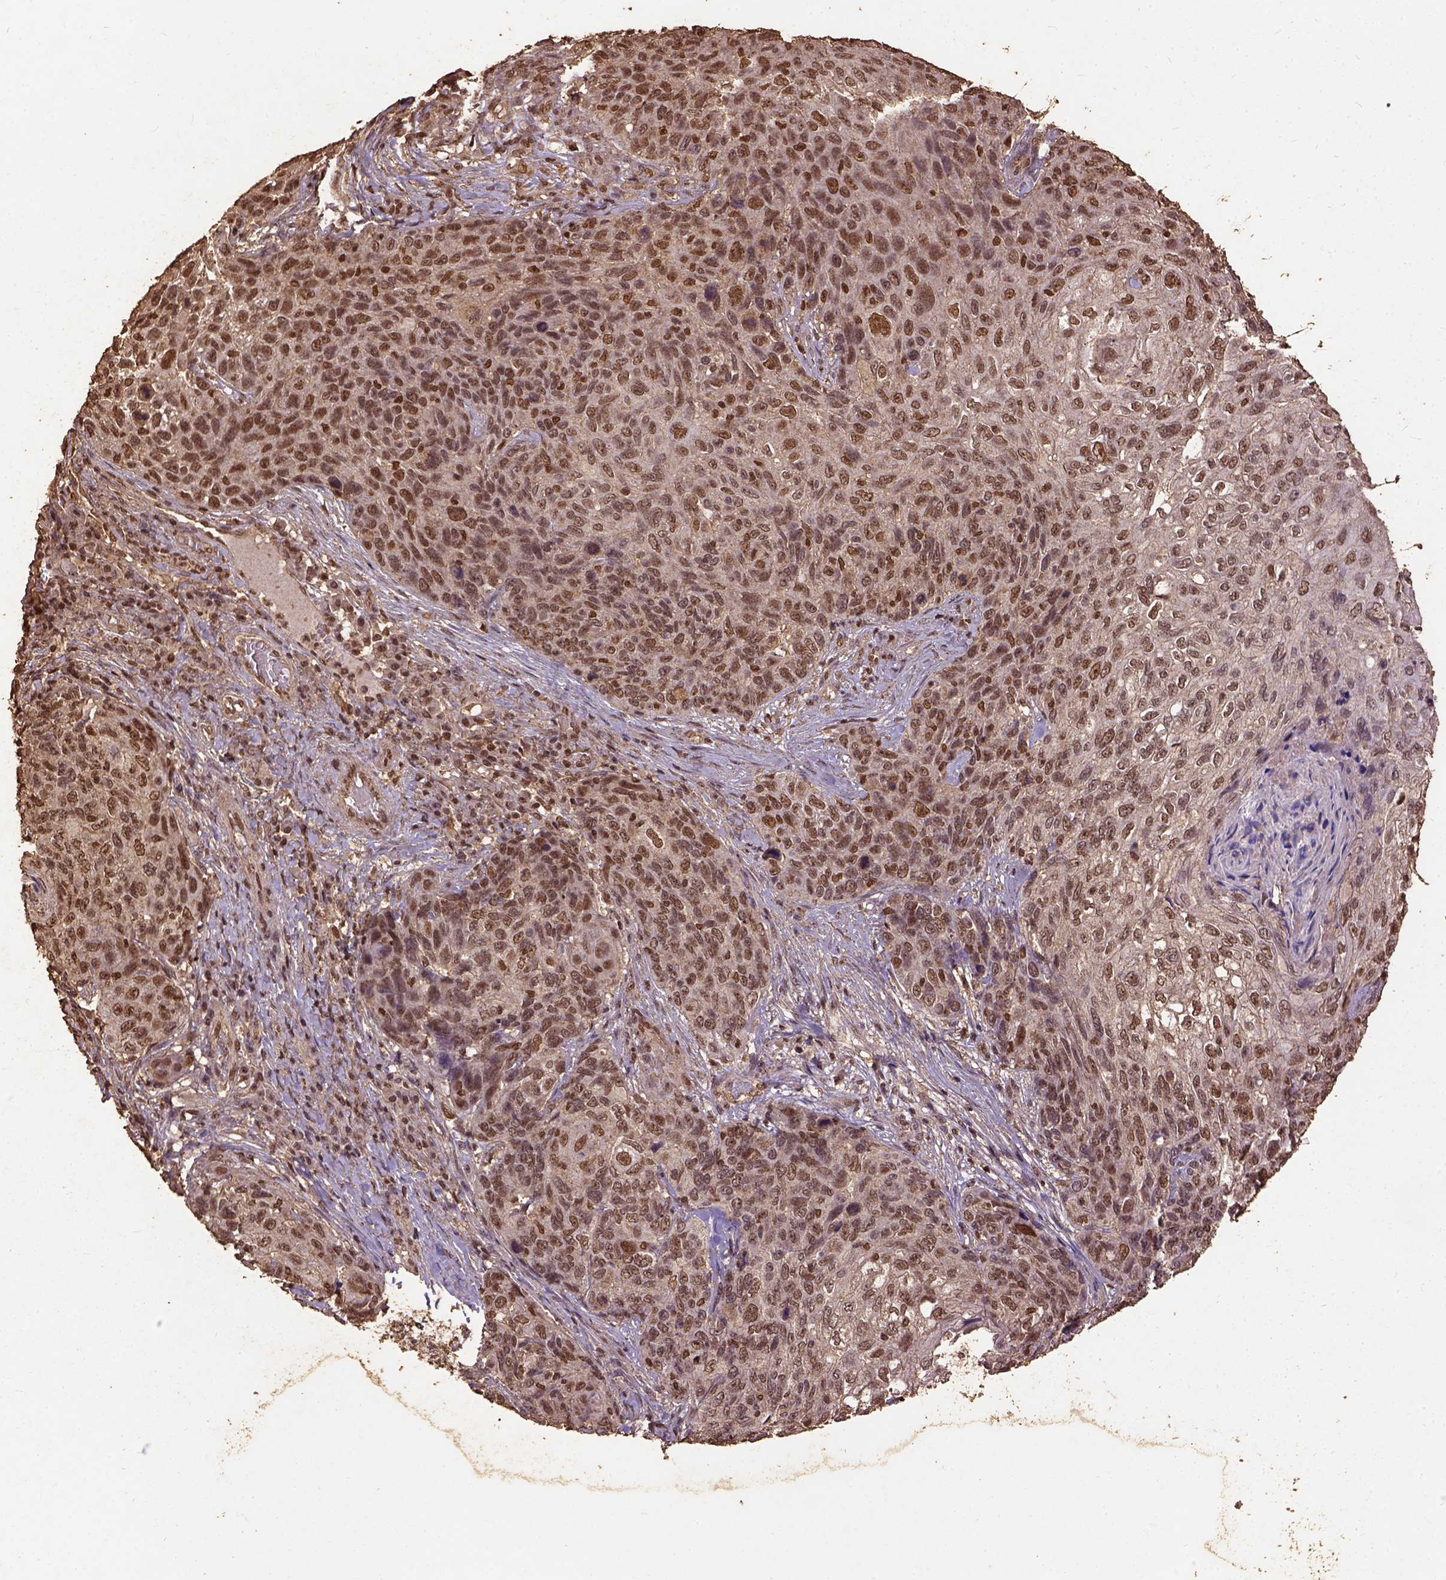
{"staining": {"intensity": "moderate", "quantity": ">75%", "location": "nuclear"}, "tissue": "skin cancer", "cell_type": "Tumor cells", "image_type": "cancer", "snomed": [{"axis": "morphology", "description": "Squamous cell carcinoma, NOS"}, {"axis": "topography", "description": "Skin"}], "caption": "Immunohistochemical staining of human skin squamous cell carcinoma reveals medium levels of moderate nuclear protein staining in about >75% of tumor cells. The staining was performed using DAB (3,3'-diaminobenzidine) to visualize the protein expression in brown, while the nuclei were stained in blue with hematoxylin (Magnification: 20x).", "gene": "NACC1", "patient": {"sex": "male", "age": 92}}